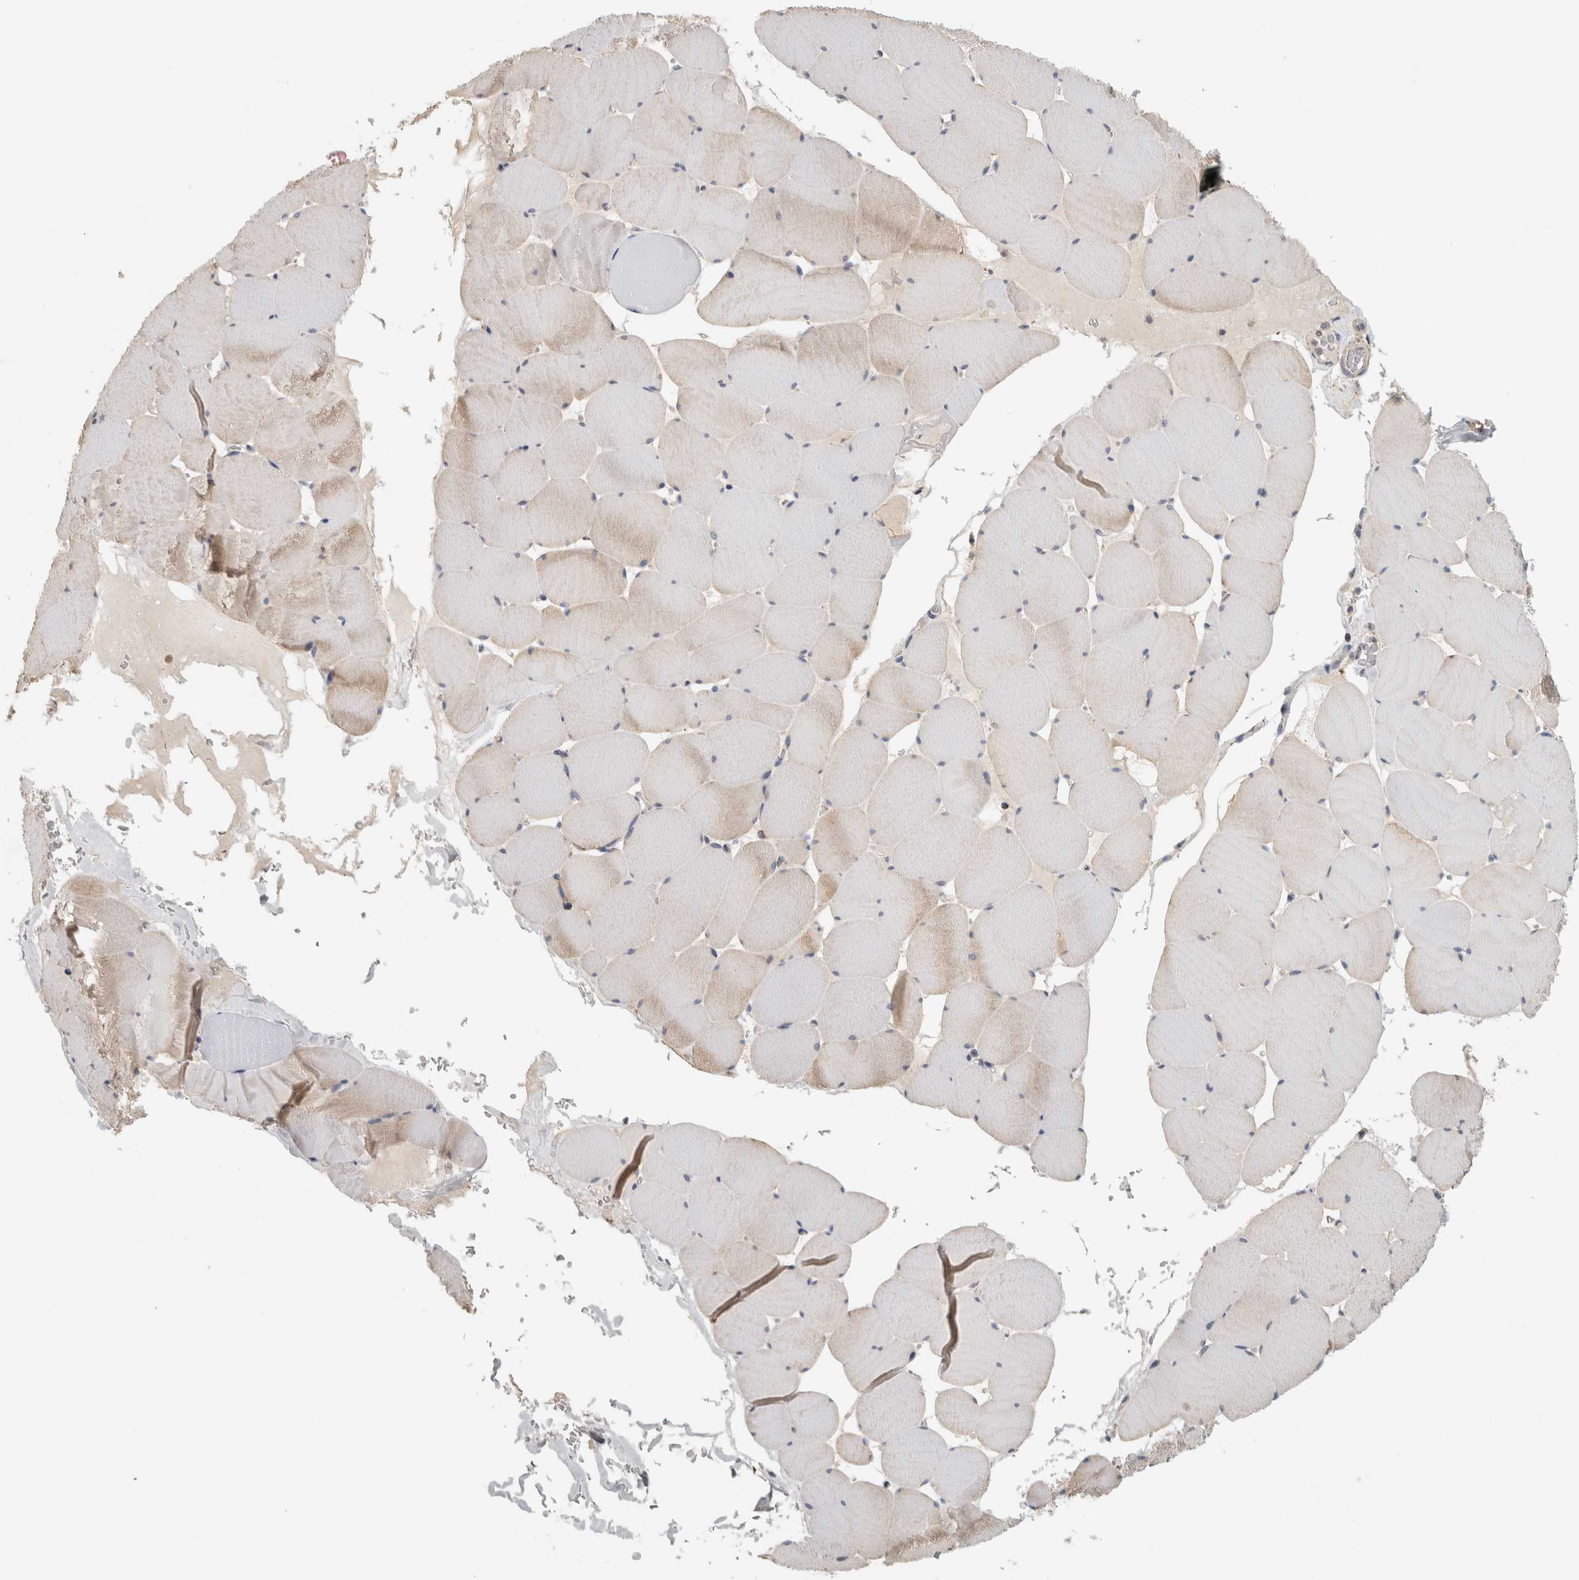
{"staining": {"intensity": "weak", "quantity": "25%-75%", "location": "cytoplasmic/membranous"}, "tissue": "skeletal muscle", "cell_type": "Myocytes", "image_type": "normal", "snomed": [{"axis": "morphology", "description": "Normal tissue, NOS"}, {"axis": "topography", "description": "Skeletal muscle"}], "caption": "DAB immunohistochemical staining of normal skeletal muscle reveals weak cytoplasmic/membranous protein expression in about 25%-75% of myocytes.", "gene": "ST8SIA1", "patient": {"sex": "male", "age": 62}}